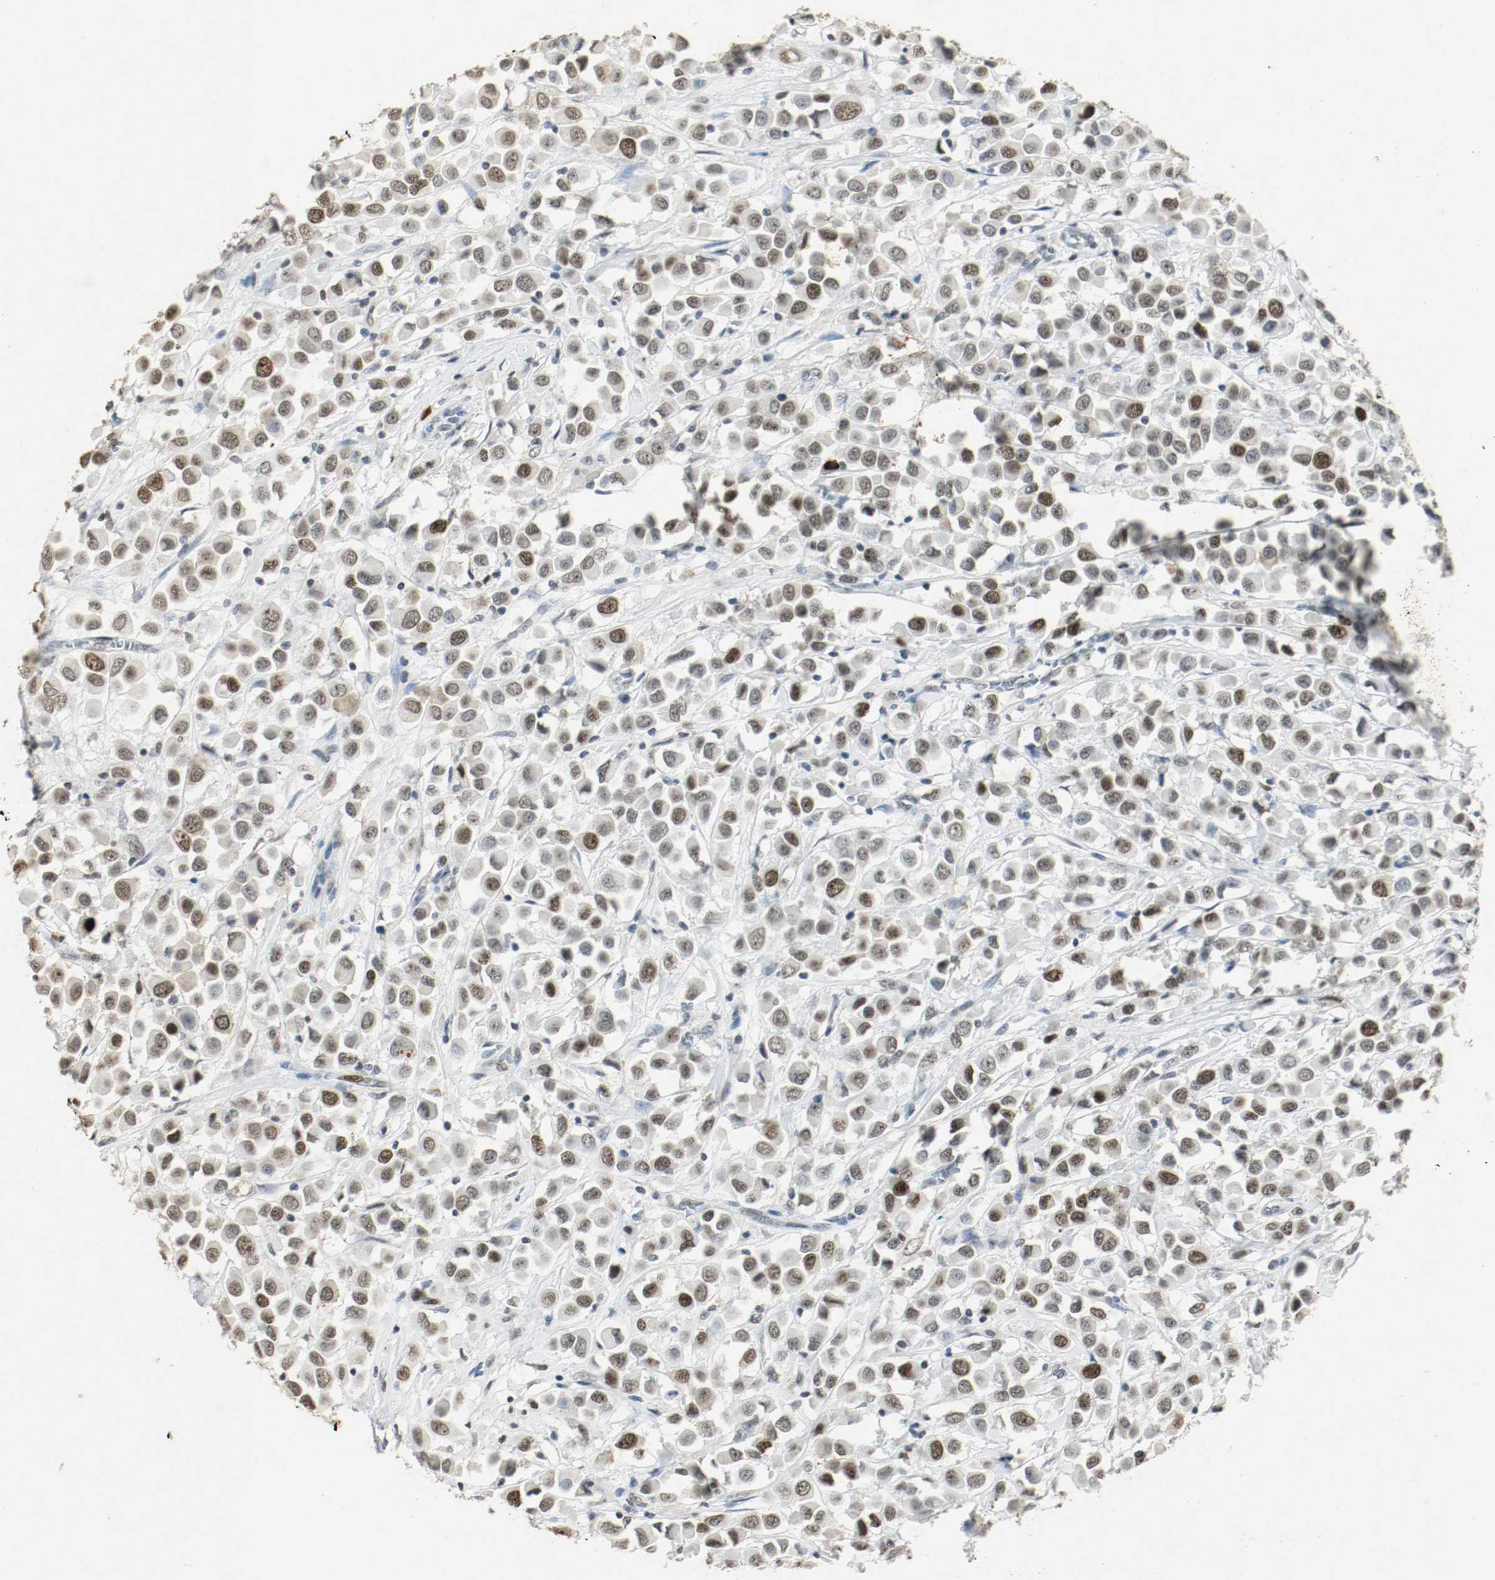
{"staining": {"intensity": "moderate", "quantity": ">75%", "location": "nuclear"}, "tissue": "breast cancer", "cell_type": "Tumor cells", "image_type": "cancer", "snomed": [{"axis": "morphology", "description": "Duct carcinoma"}, {"axis": "topography", "description": "Breast"}], "caption": "High-power microscopy captured an immunohistochemistry micrograph of breast infiltrating ductal carcinoma, revealing moderate nuclear staining in about >75% of tumor cells. (DAB IHC with brightfield microscopy, high magnification).", "gene": "DNMT1", "patient": {"sex": "female", "age": 61}}